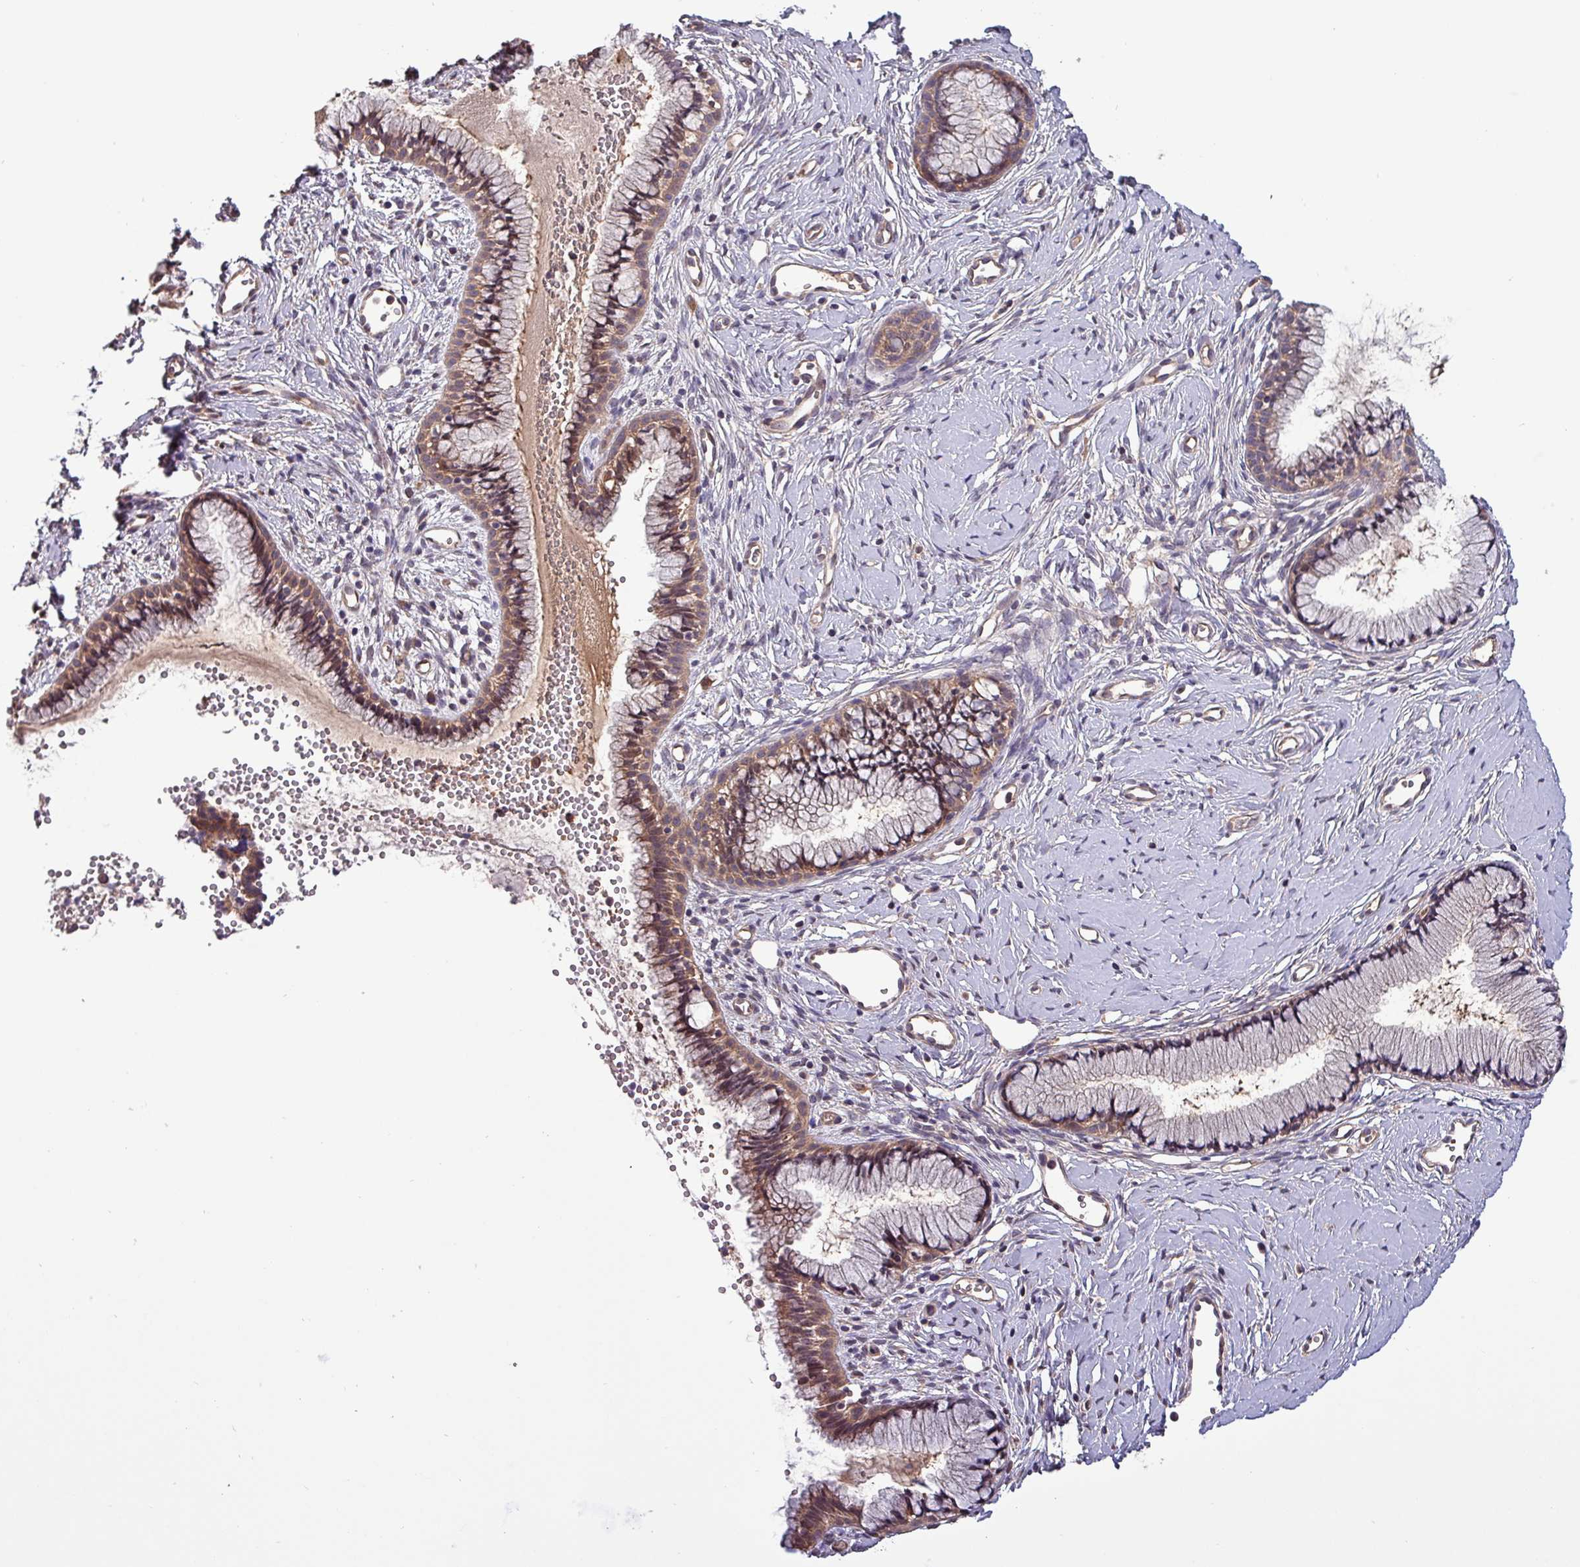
{"staining": {"intensity": "moderate", "quantity": ">75%", "location": "cytoplasmic/membranous"}, "tissue": "cervix", "cell_type": "Glandular cells", "image_type": "normal", "snomed": [{"axis": "morphology", "description": "Normal tissue, NOS"}, {"axis": "topography", "description": "Cervix"}], "caption": "Protein expression analysis of normal human cervix reveals moderate cytoplasmic/membranous positivity in approximately >75% of glandular cells.", "gene": "PAFAH1B2", "patient": {"sex": "female", "age": 40}}